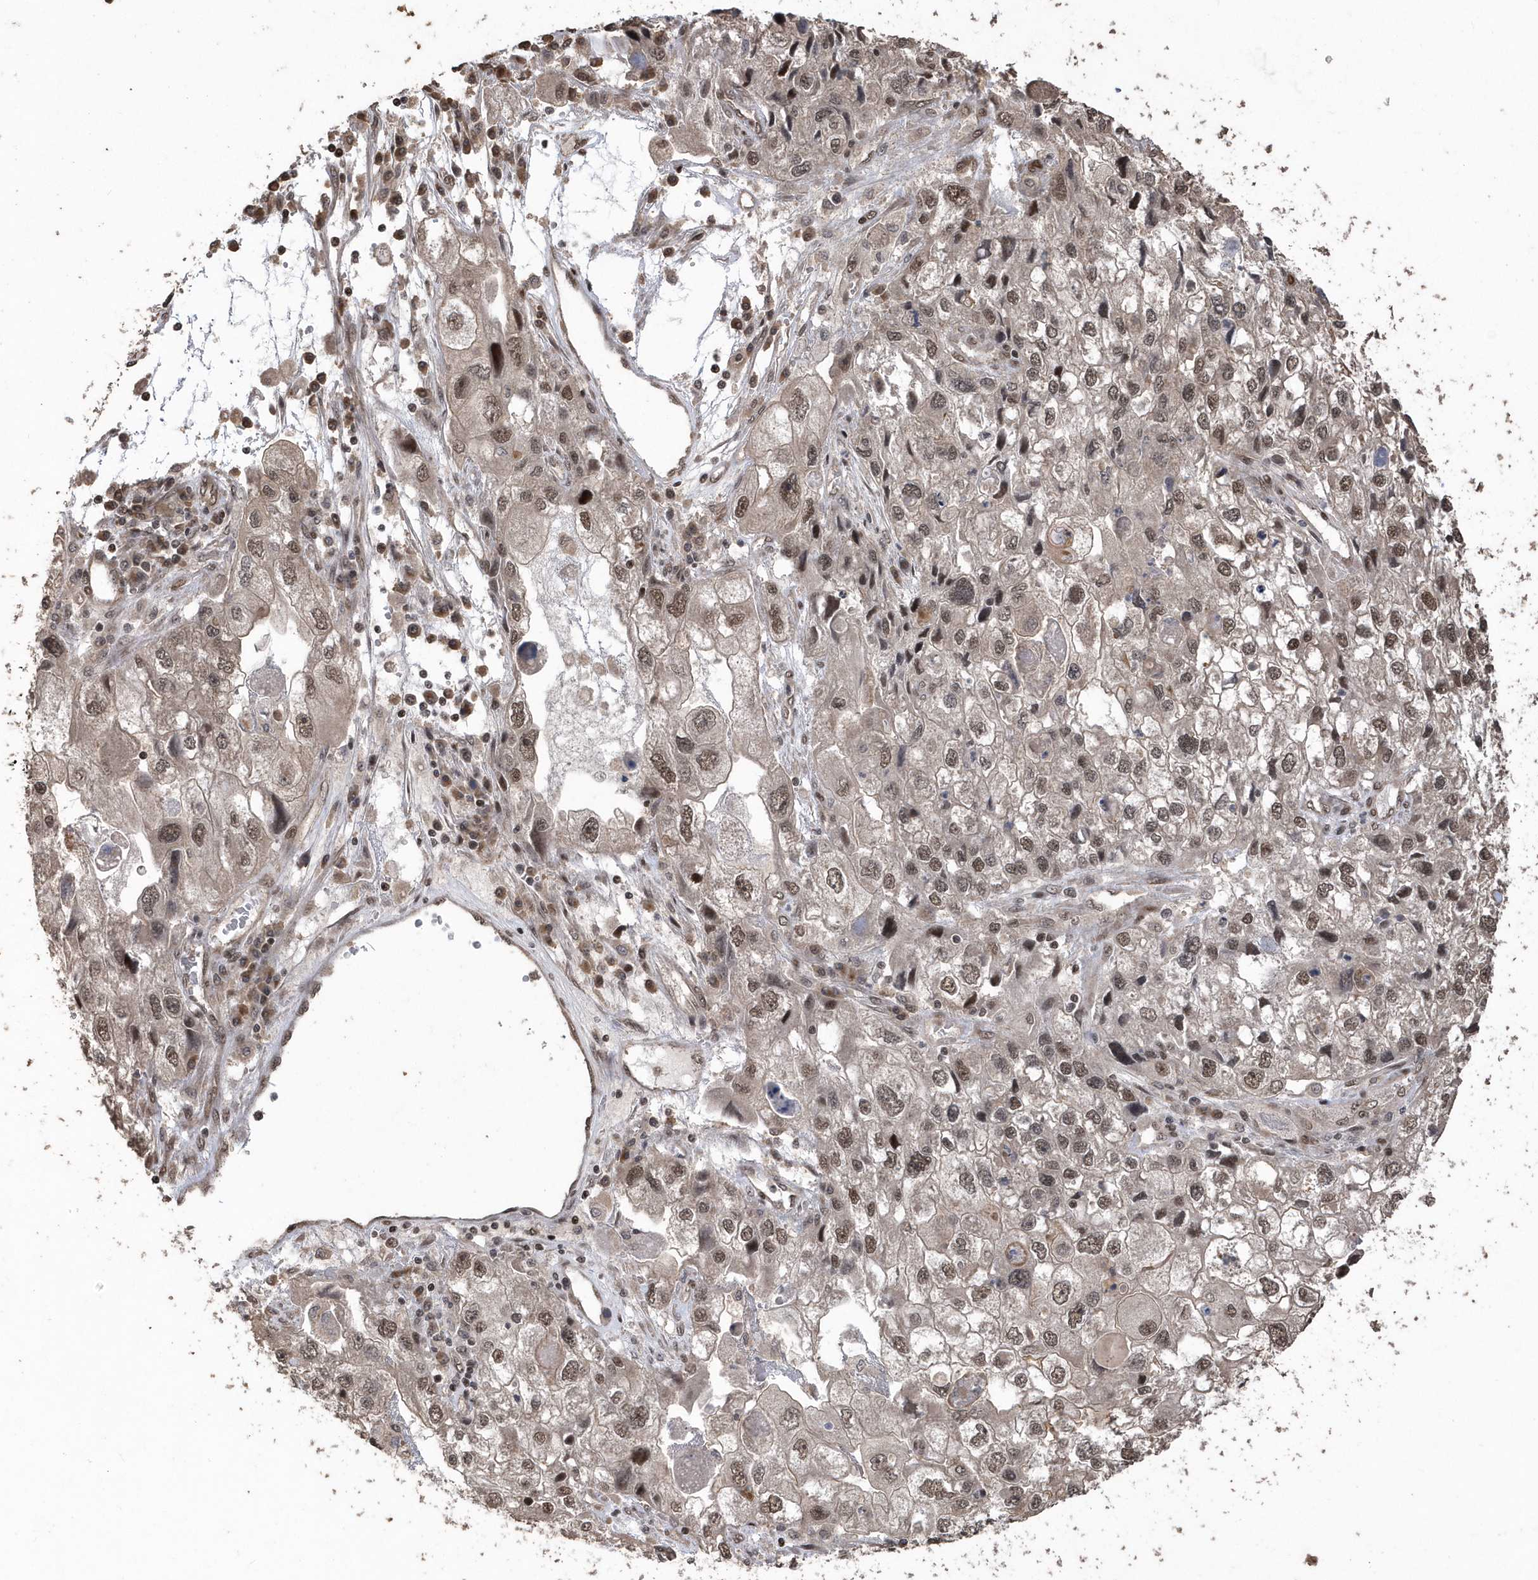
{"staining": {"intensity": "moderate", "quantity": ">75%", "location": "nuclear"}, "tissue": "endometrial cancer", "cell_type": "Tumor cells", "image_type": "cancer", "snomed": [{"axis": "morphology", "description": "Adenocarcinoma, NOS"}, {"axis": "topography", "description": "Endometrium"}], "caption": "Immunohistochemical staining of adenocarcinoma (endometrial) exhibits medium levels of moderate nuclear protein staining in approximately >75% of tumor cells.", "gene": "INTS12", "patient": {"sex": "female", "age": 49}}